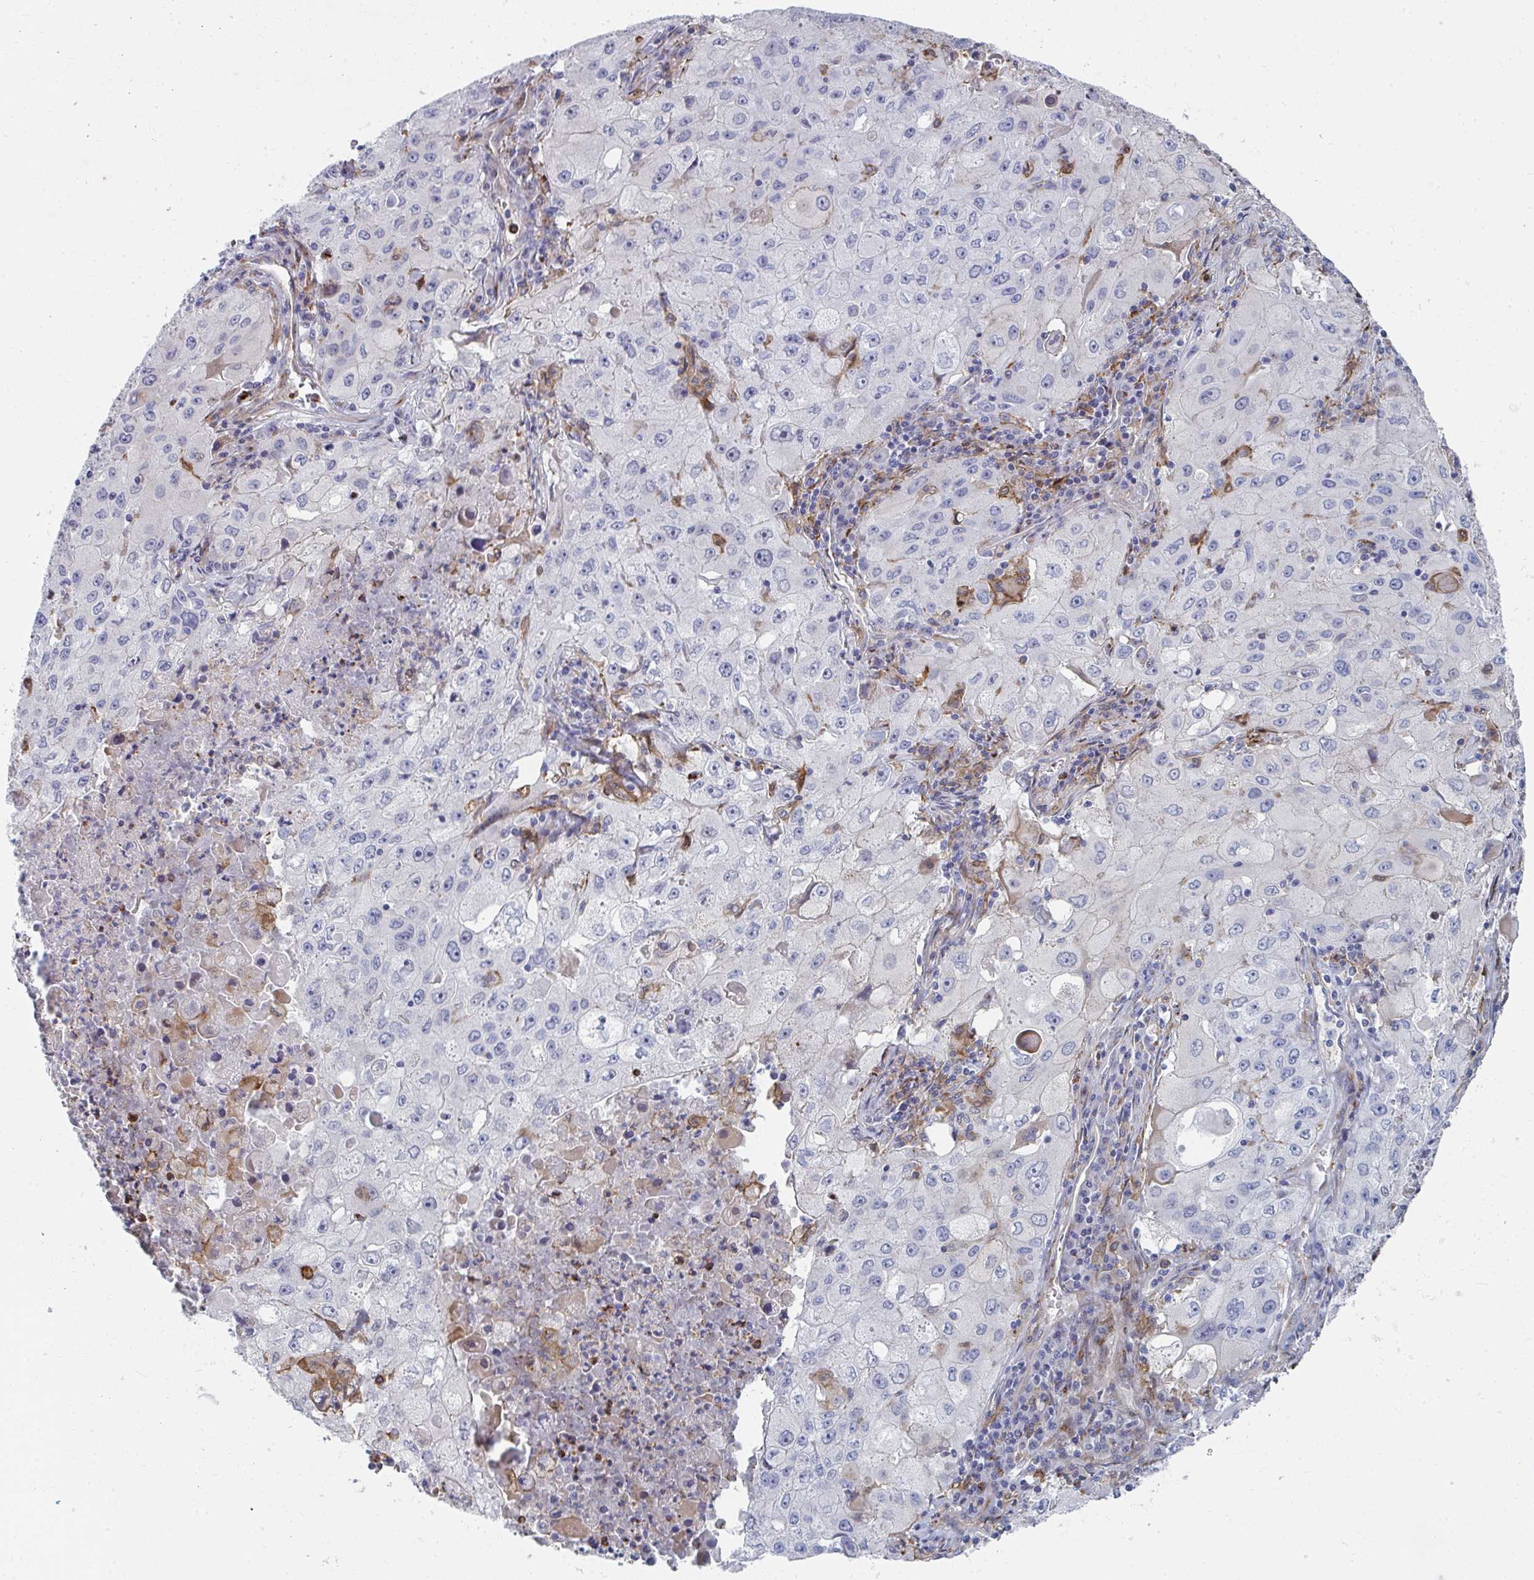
{"staining": {"intensity": "negative", "quantity": "none", "location": "none"}, "tissue": "lung cancer", "cell_type": "Tumor cells", "image_type": "cancer", "snomed": [{"axis": "morphology", "description": "Squamous cell carcinoma, NOS"}, {"axis": "topography", "description": "Lung"}], "caption": "This is an IHC photomicrograph of lung cancer. There is no expression in tumor cells.", "gene": "PSMG1", "patient": {"sex": "male", "age": 63}}